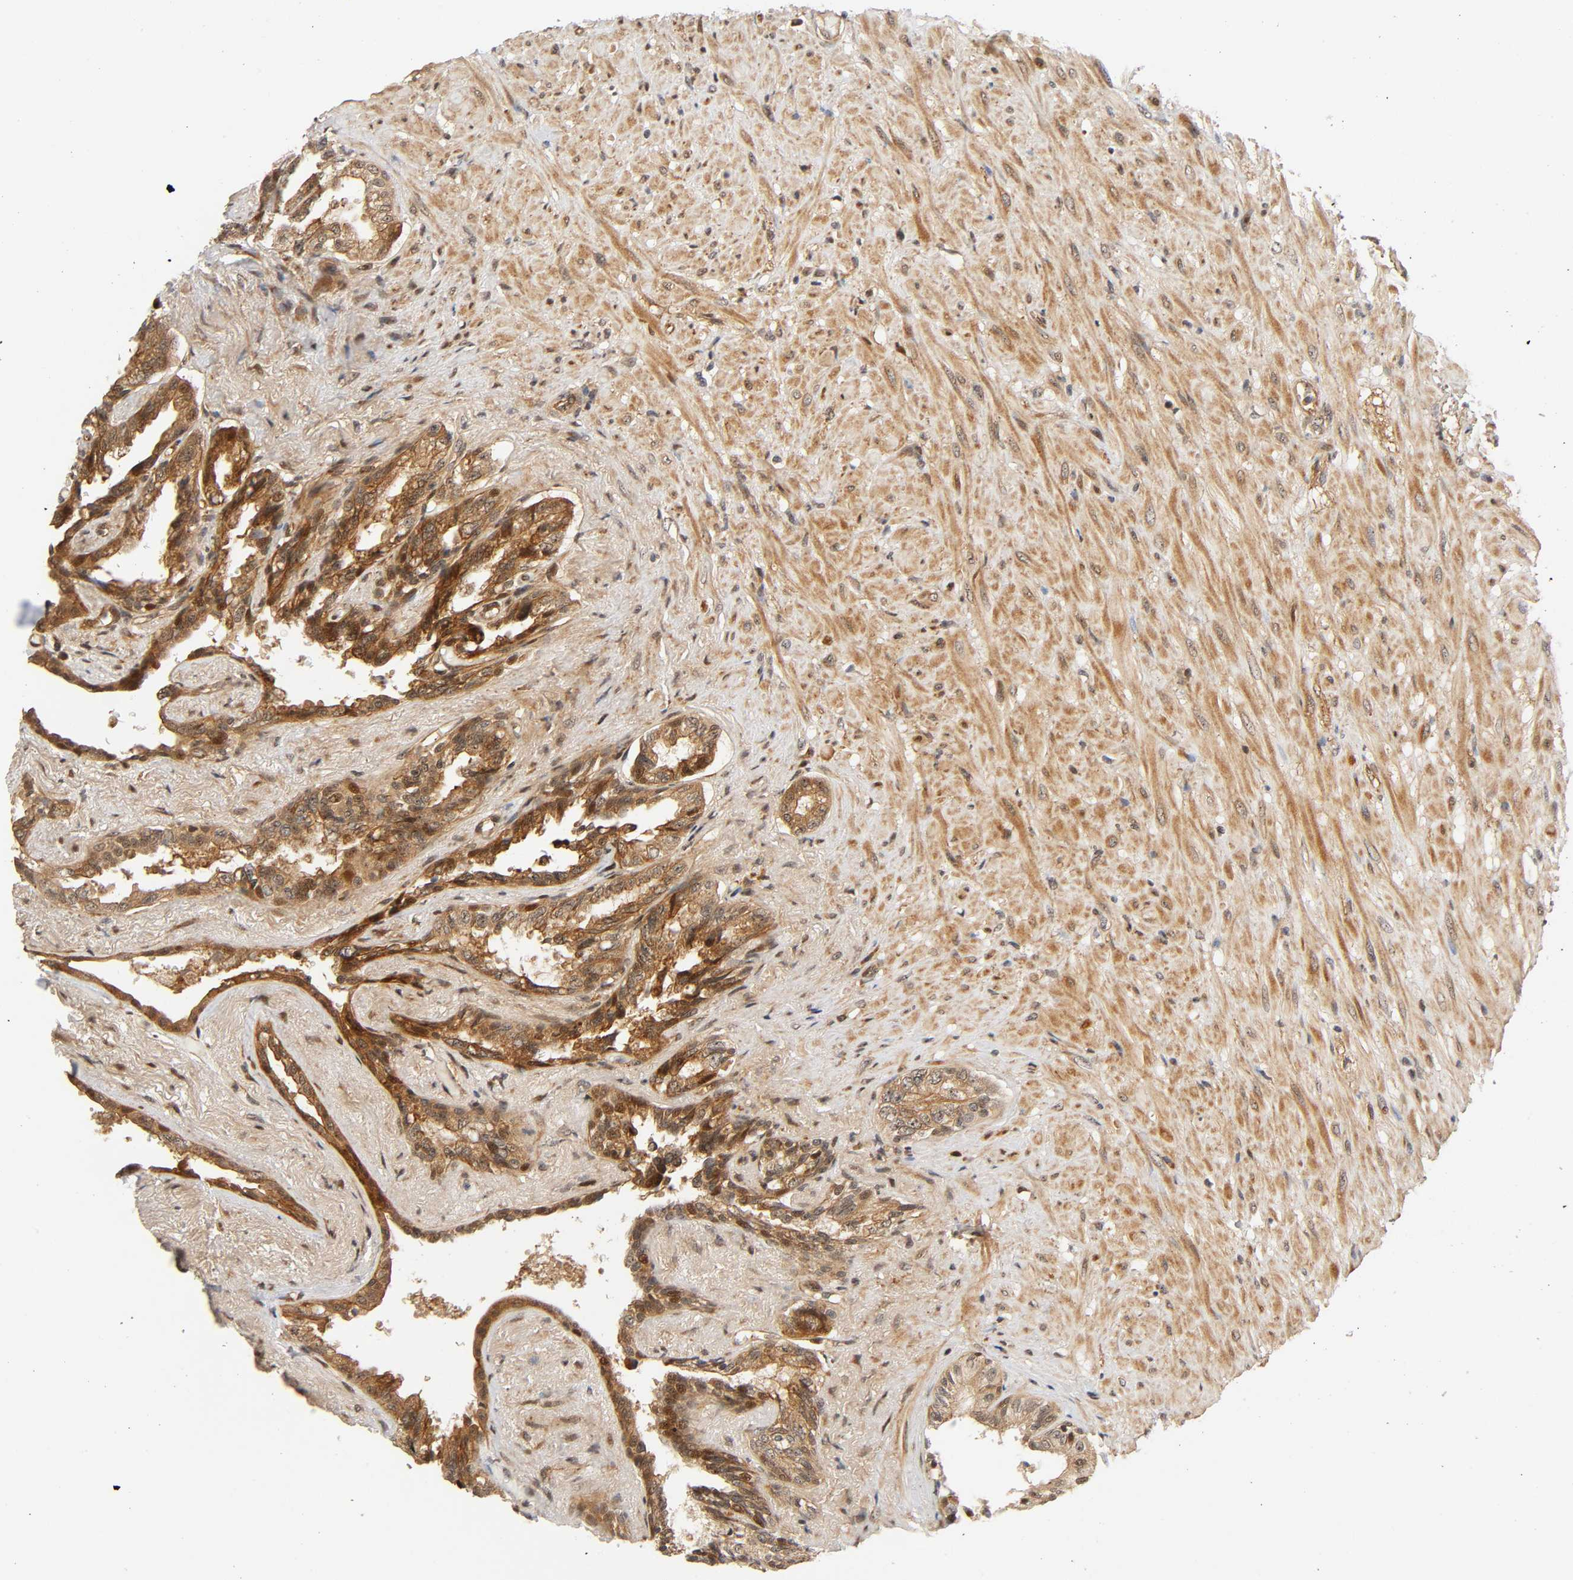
{"staining": {"intensity": "moderate", "quantity": ">75%", "location": "cytoplasmic/membranous,nuclear"}, "tissue": "seminal vesicle", "cell_type": "Glandular cells", "image_type": "normal", "snomed": [{"axis": "morphology", "description": "Normal tissue, NOS"}, {"axis": "topography", "description": "Seminal veicle"}], "caption": "Immunohistochemistry (DAB) staining of normal seminal vesicle reveals moderate cytoplasmic/membranous,nuclear protein staining in about >75% of glandular cells.", "gene": "IQCJ", "patient": {"sex": "male", "age": 26}}